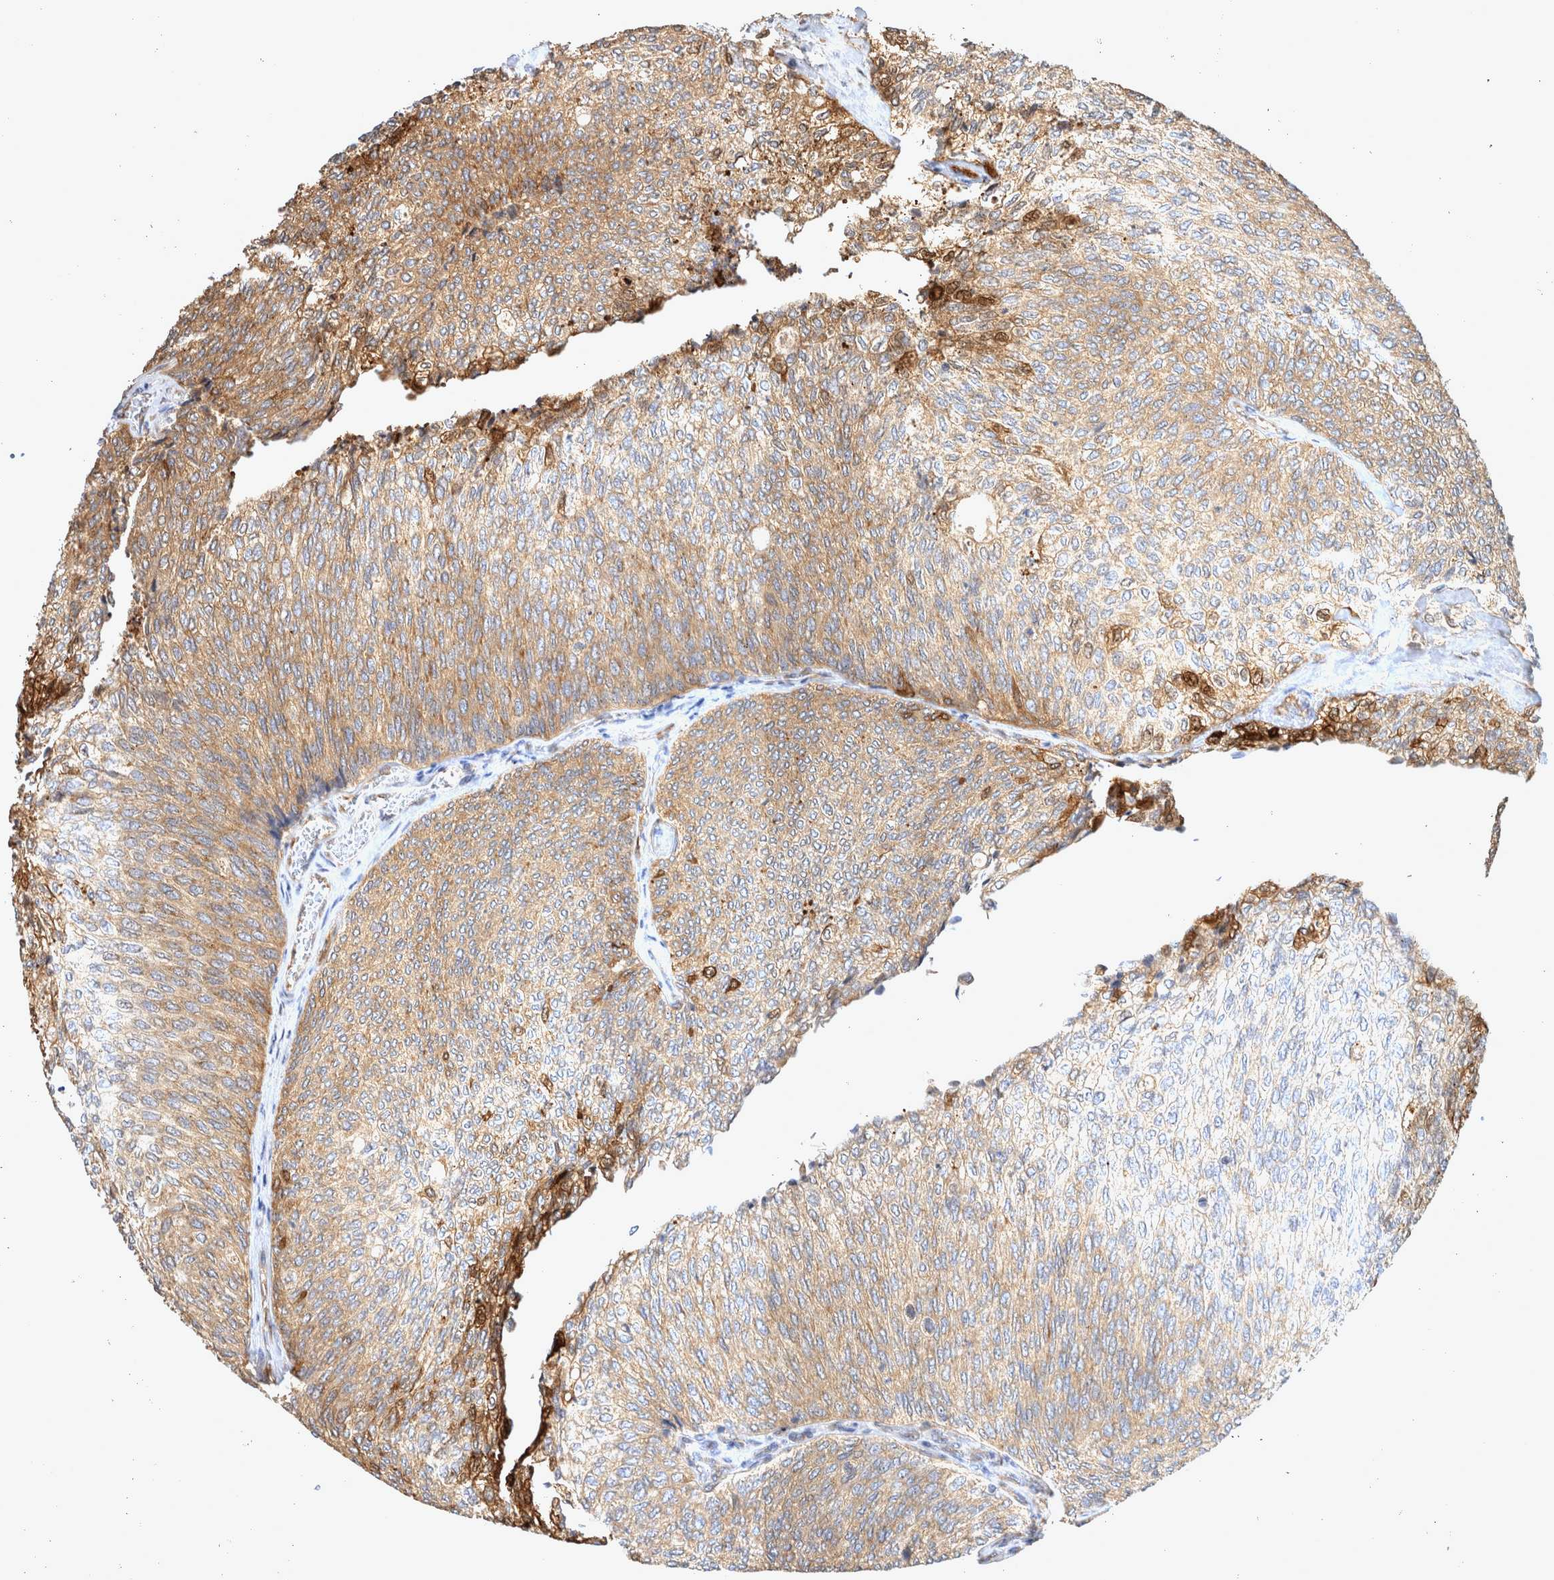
{"staining": {"intensity": "moderate", "quantity": ">75%", "location": "cytoplasmic/membranous"}, "tissue": "urothelial cancer", "cell_type": "Tumor cells", "image_type": "cancer", "snomed": [{"axis": "morphology", "description": "Urothelial carcinoma, Low grade"}, {"axis": "topography", "description": "Urinary bladder"}], "caption": "High-magnification brightfield microscopy of low-grade urothelial carcinoma stained with DAB (brown) and counterstained with hematoxylin (blue). tumor cells exhibit moderate cytoplasmic/membranous positivity is seen in about>75% of cells.", "gene": "ATXN2", "patient": {"sex": "female", "age": 79}}